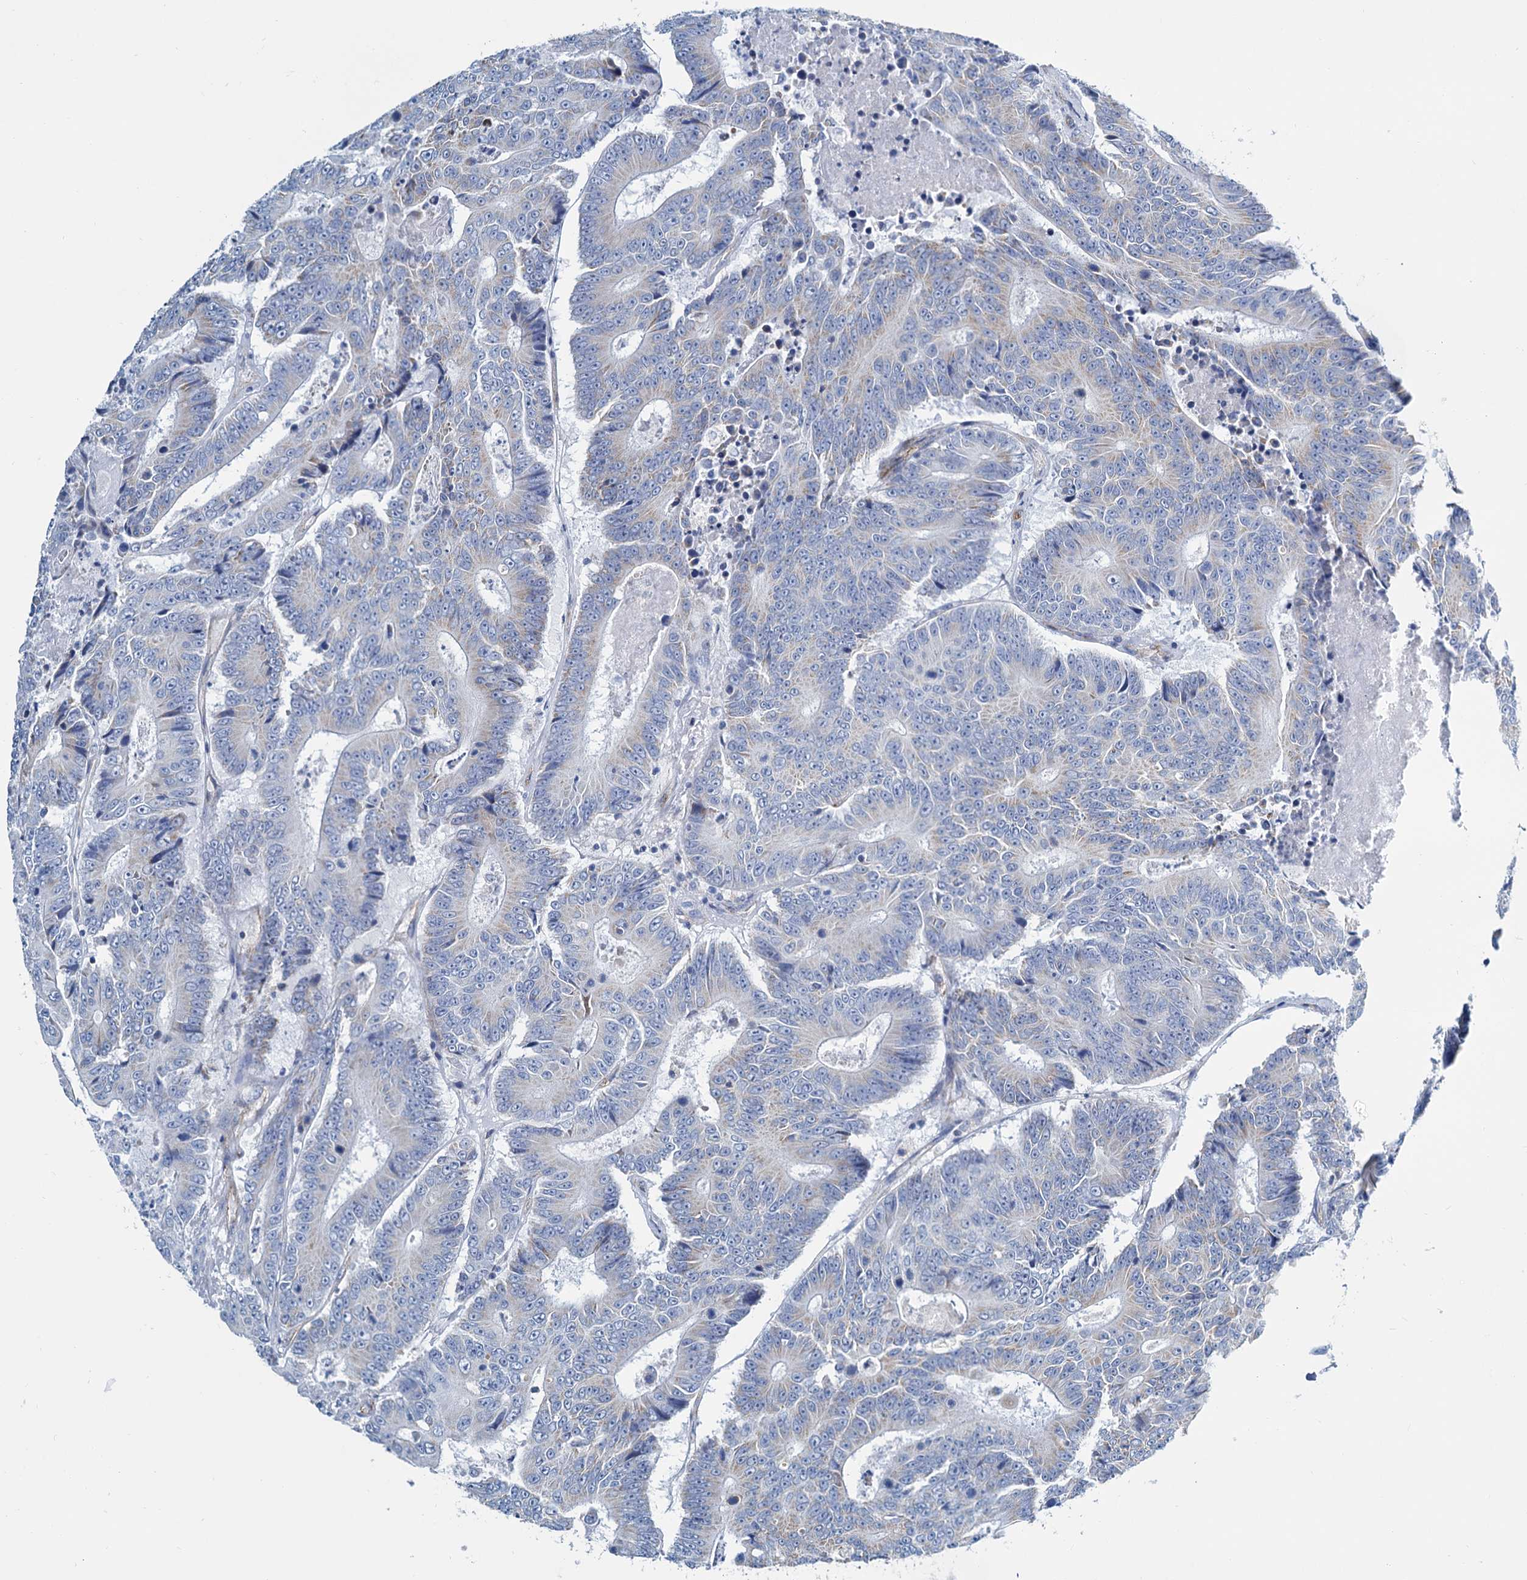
{"staining": {"intensity": "negative", "quantity": "none", "location": "none"}, "tissue": "colorectal cancer", "cell_type": "Tumor cells", "image_type": "cancer", "snomed": [{"axis": "morphology", "description": "Adenocarcinoma, NOS"}, {"axis": "topography", "description": "Colon"}], "caption": "An IHC image of colorectal cancer (adenocarcinoma) is shown. There is no staining in tumor cells of colorectal cancer (adenocarcinoma). (Brightfield microscopy of DAB immunohistochemistry at high magnification).", "gene": "SLC1A3", "patient": {"sex": "male", "age": 83}}